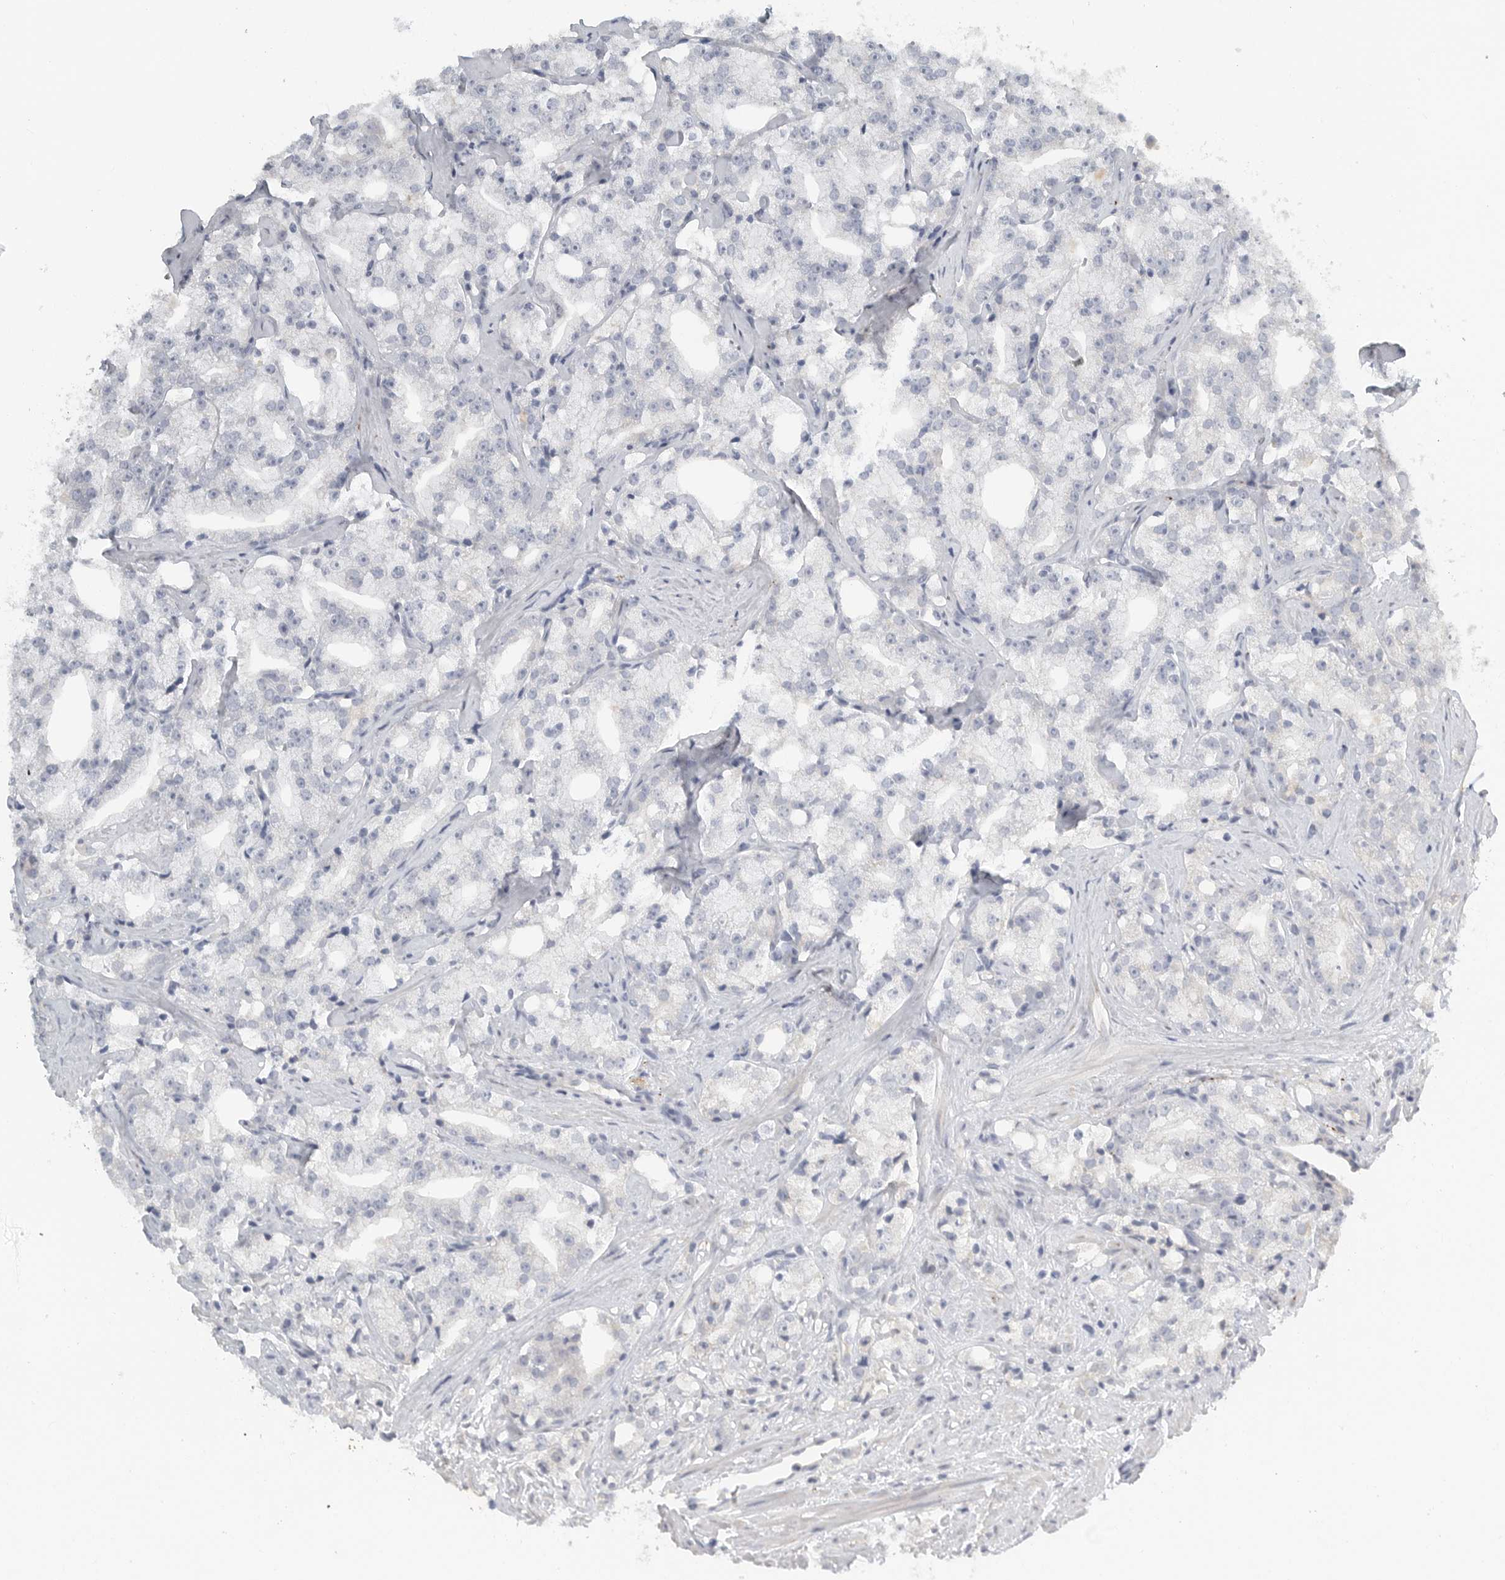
{"staining": {"intensity": "negative", "quantity": "none", "location": "none"}, "tissue": "prostate cancer", "cell_type": "Tumor cells", "image_type": "cancer", "snomed": [{"axis": "morphology", "description": "Adenocarcinoma, High grade"}, {"axis": "topography", "description": "Prostate"}], "caption": "Tumor cells show no significant protein expression in prostate high-grade adenocarcinoma.", "gene": "PAM", "patient": {"sex": "male", "age": 64}}